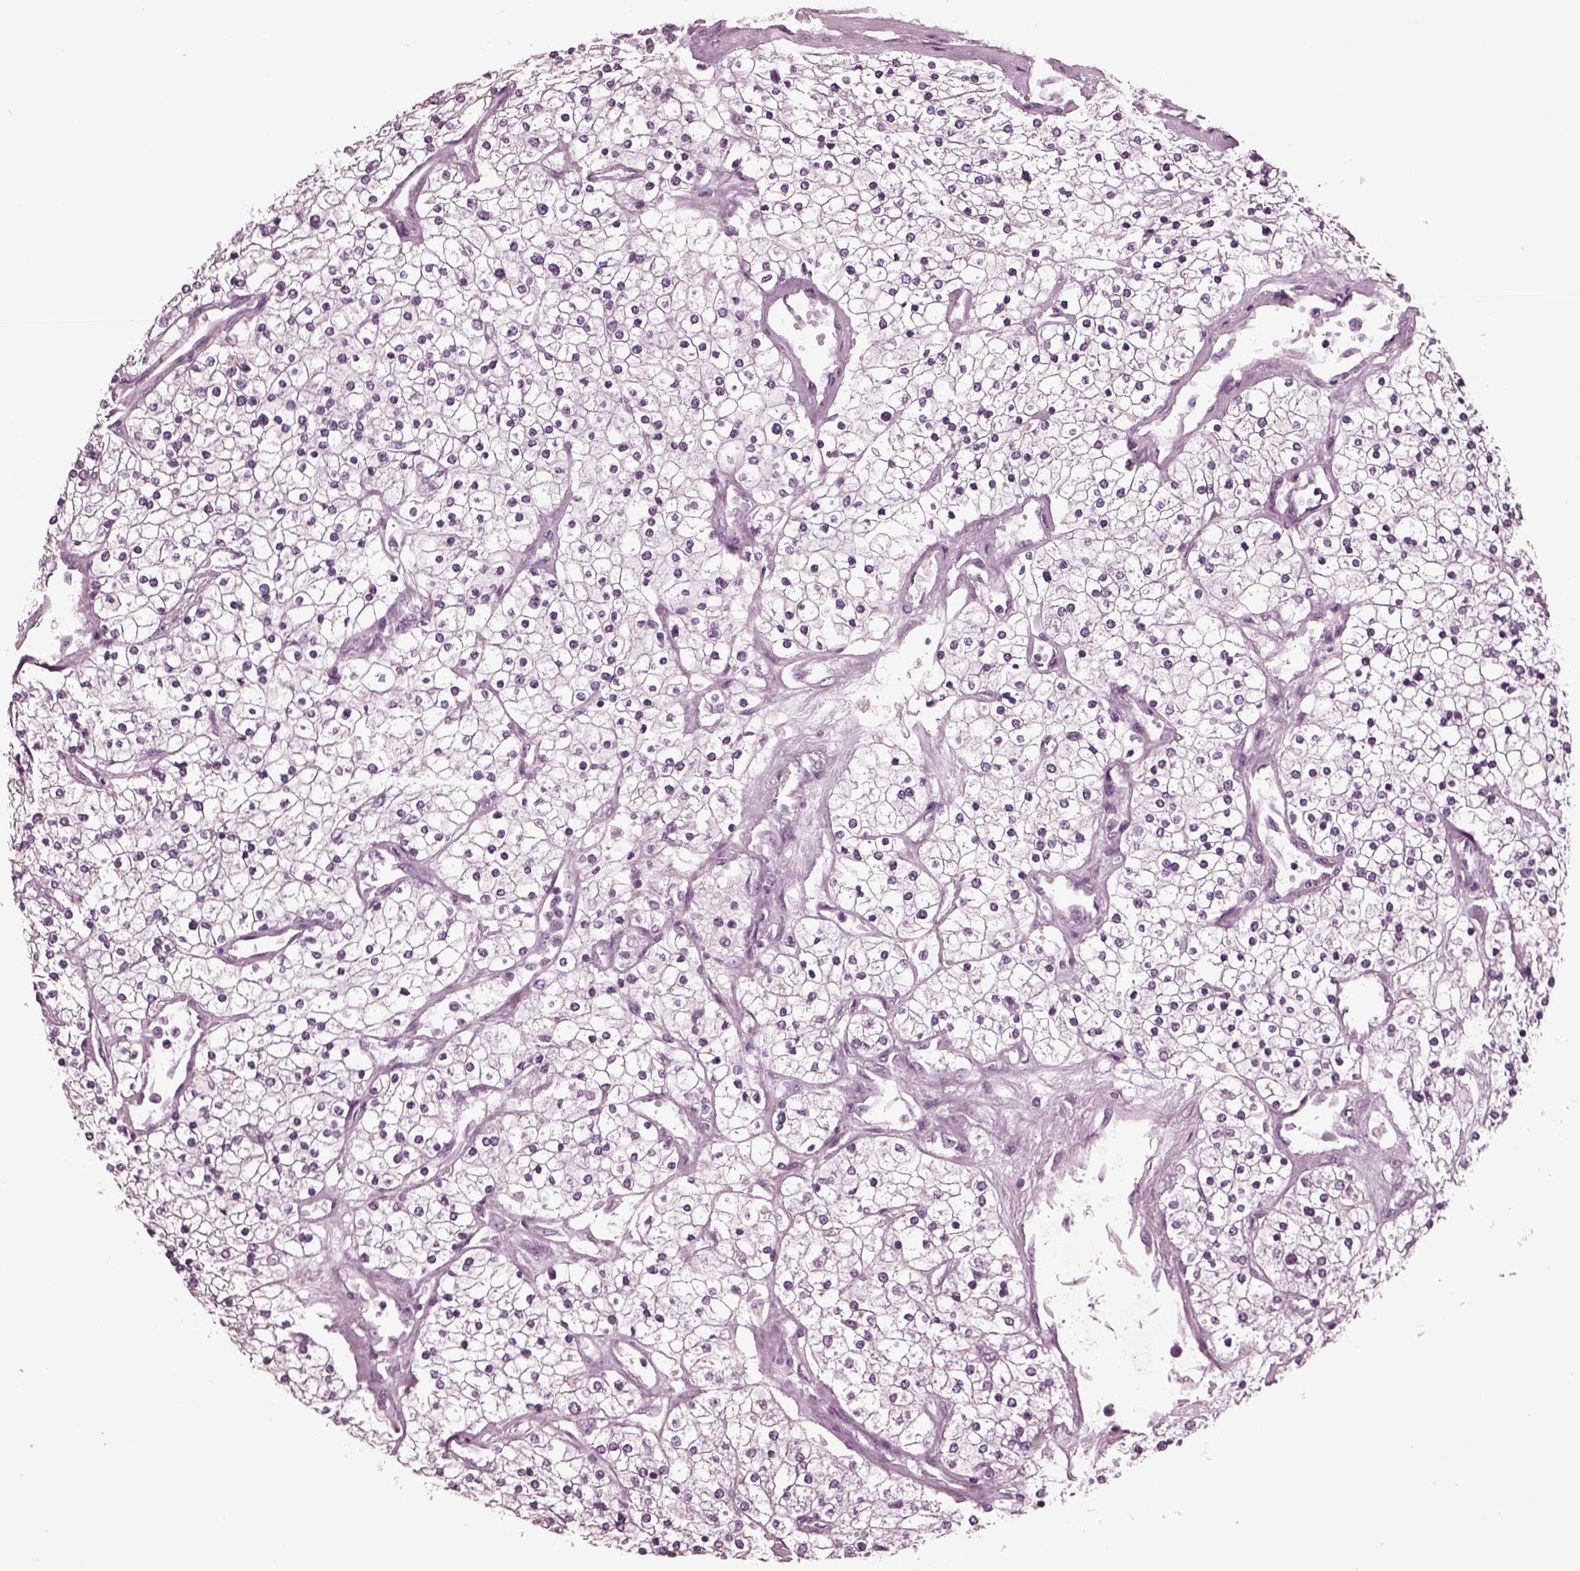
{"staining": {"intensity": "negative", "quantity": "none", "location": "none"}, "tissue": "renal cancer", "cell_type": "Tumor cells", "image_type": "cancer", "snomed": [{"axis": "morphology", "description": "Adenocarcinoma, NOS"}, {"axis": "topography", "description": "Kidney"}], "caption": "Tumor cells show no significant expression in adenocarcinoma (renal).", "gene": "MIB2", "patient": {"sex": "male", "age": 80}}